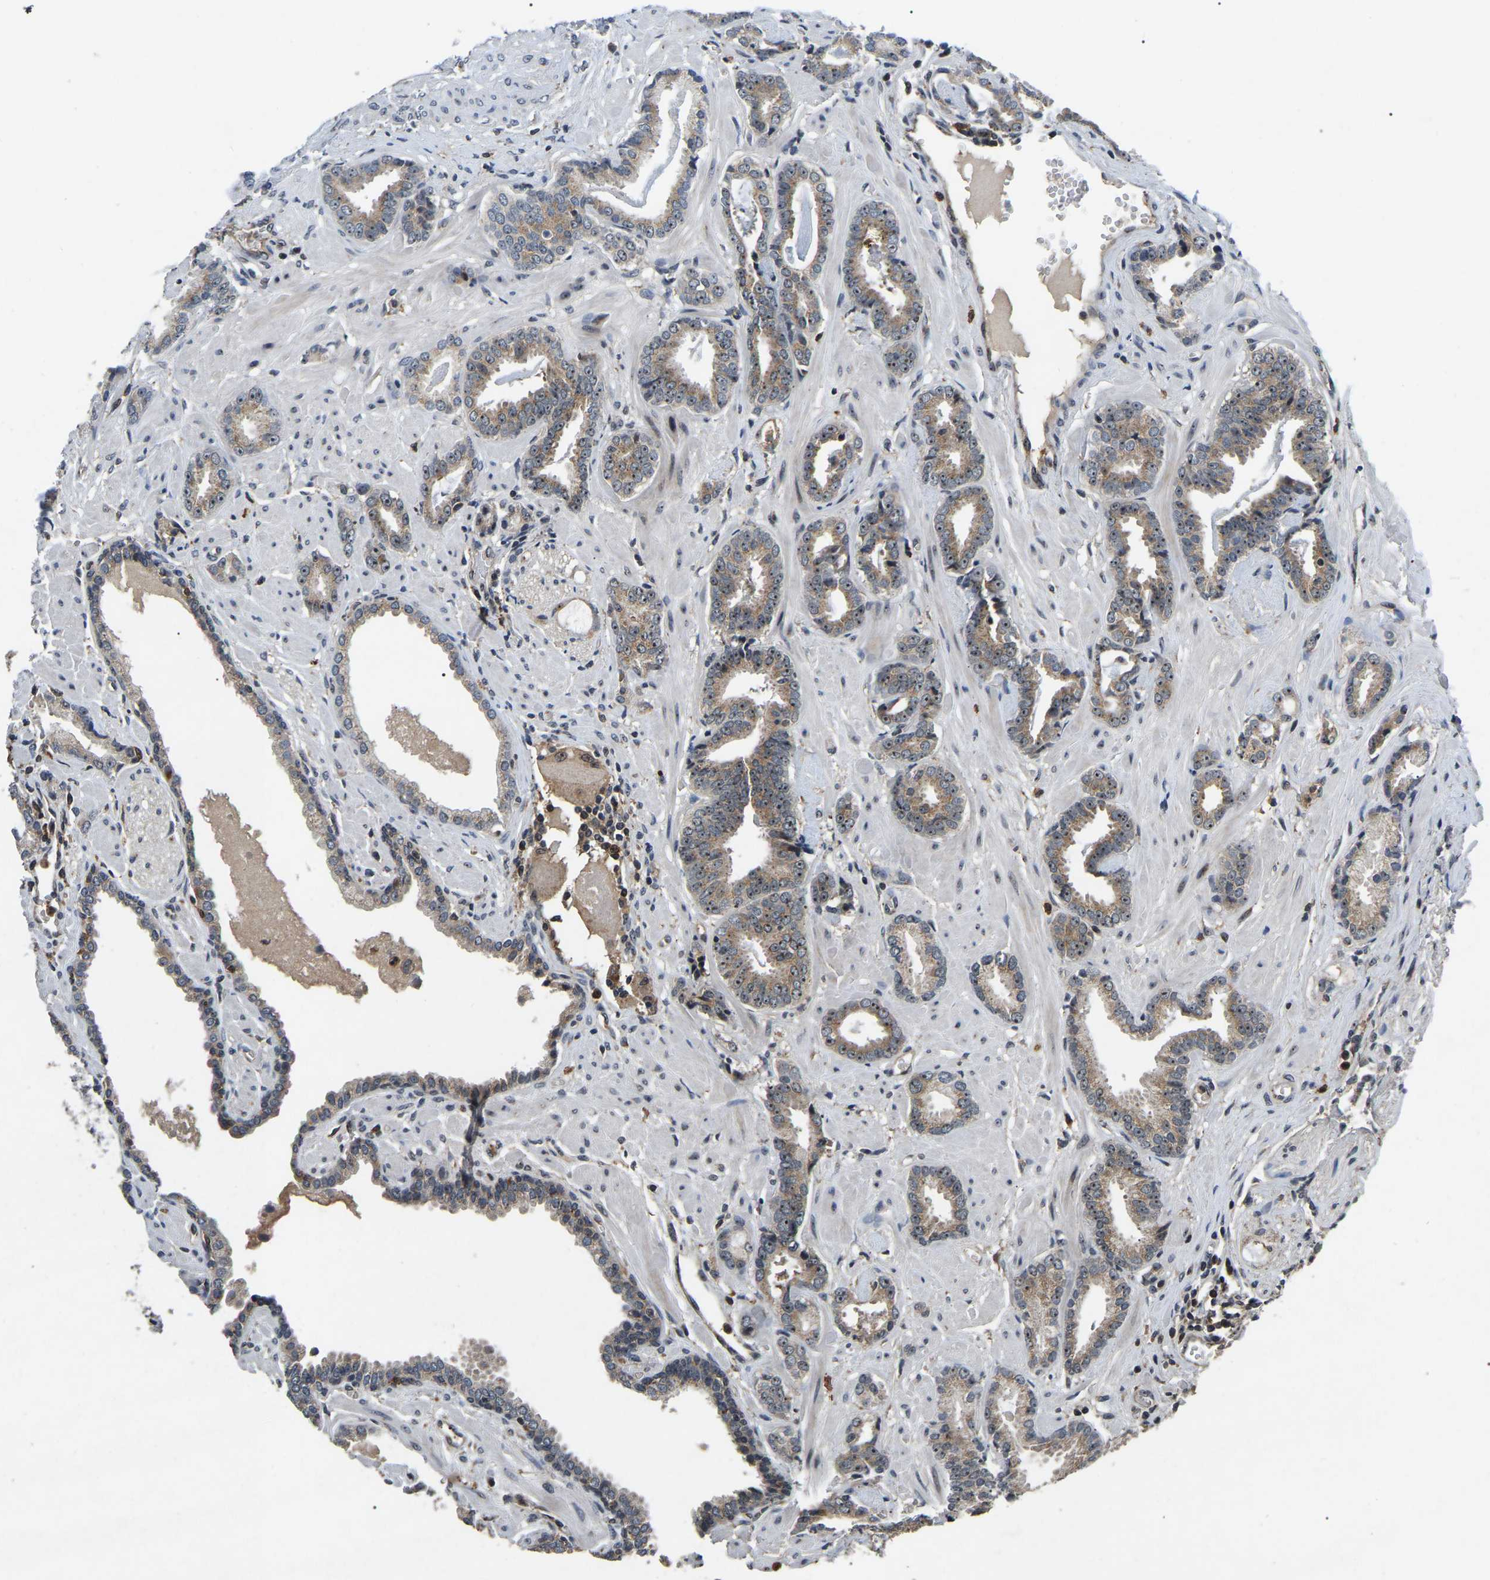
{"staining": {"intensity": "moderate", "quantity": ">75%", "location": "cytoplasmic/membranous,nuclear"}, "tissue": "prostate cancer", "cell_type": "Tumor cells", "image_type": "cancer", "snomed": [{"axis": "morphology", "description": "Adenocarcinoma, Low grade"}, {"axis": "topography", "description": "Prostate"}], "caption": "The histopathology image demonstrates staining of prostate adenocarcinoma (low-grade), revealing moderate cytoplasmic/membranous and nuclear protein expression (brown color) within tumor cells.", "gene": "RBM28", "patient": {"sex": "male", "age": 53}}